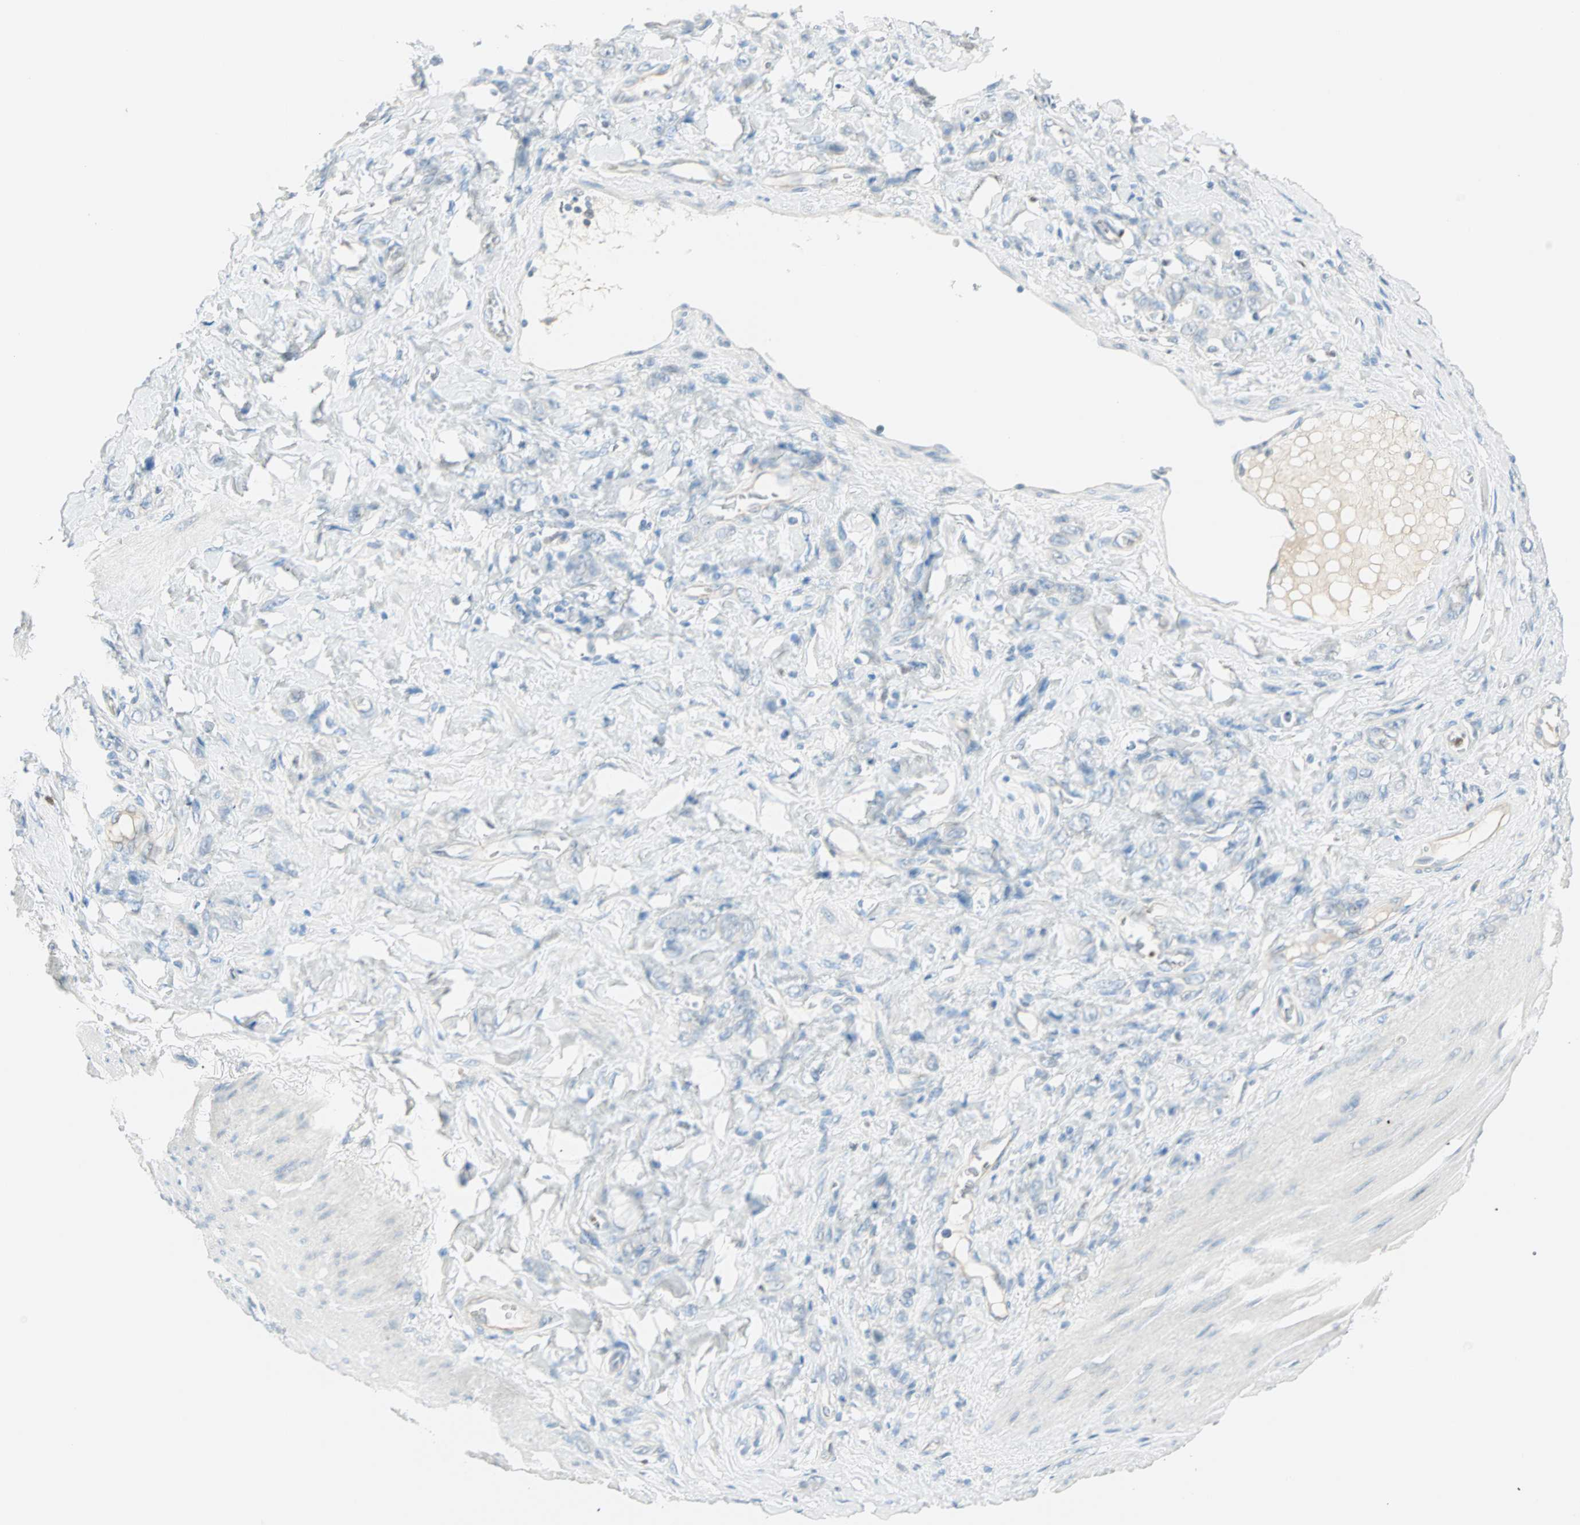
{"staining": {"intensity": "negative", "quantity": "none", "location": "none"}, "tissue": "stomach cancer", "cell_type": "Tumor cells", "image_type": "cancer", "snomed": [{"axis": "morphology", "description": "Adenocarcinoma, NOS"}, {"axis": "topography", "description": "Stomach"}], "caption": "IHC photomicrograph of neoplastic tissue: human adenocarcinoma (stomach) stained with DAB shows no significant protein staining in tumor cells.", "gene": "MLLT10", "patient": {"sex": "male", "age": 82}}